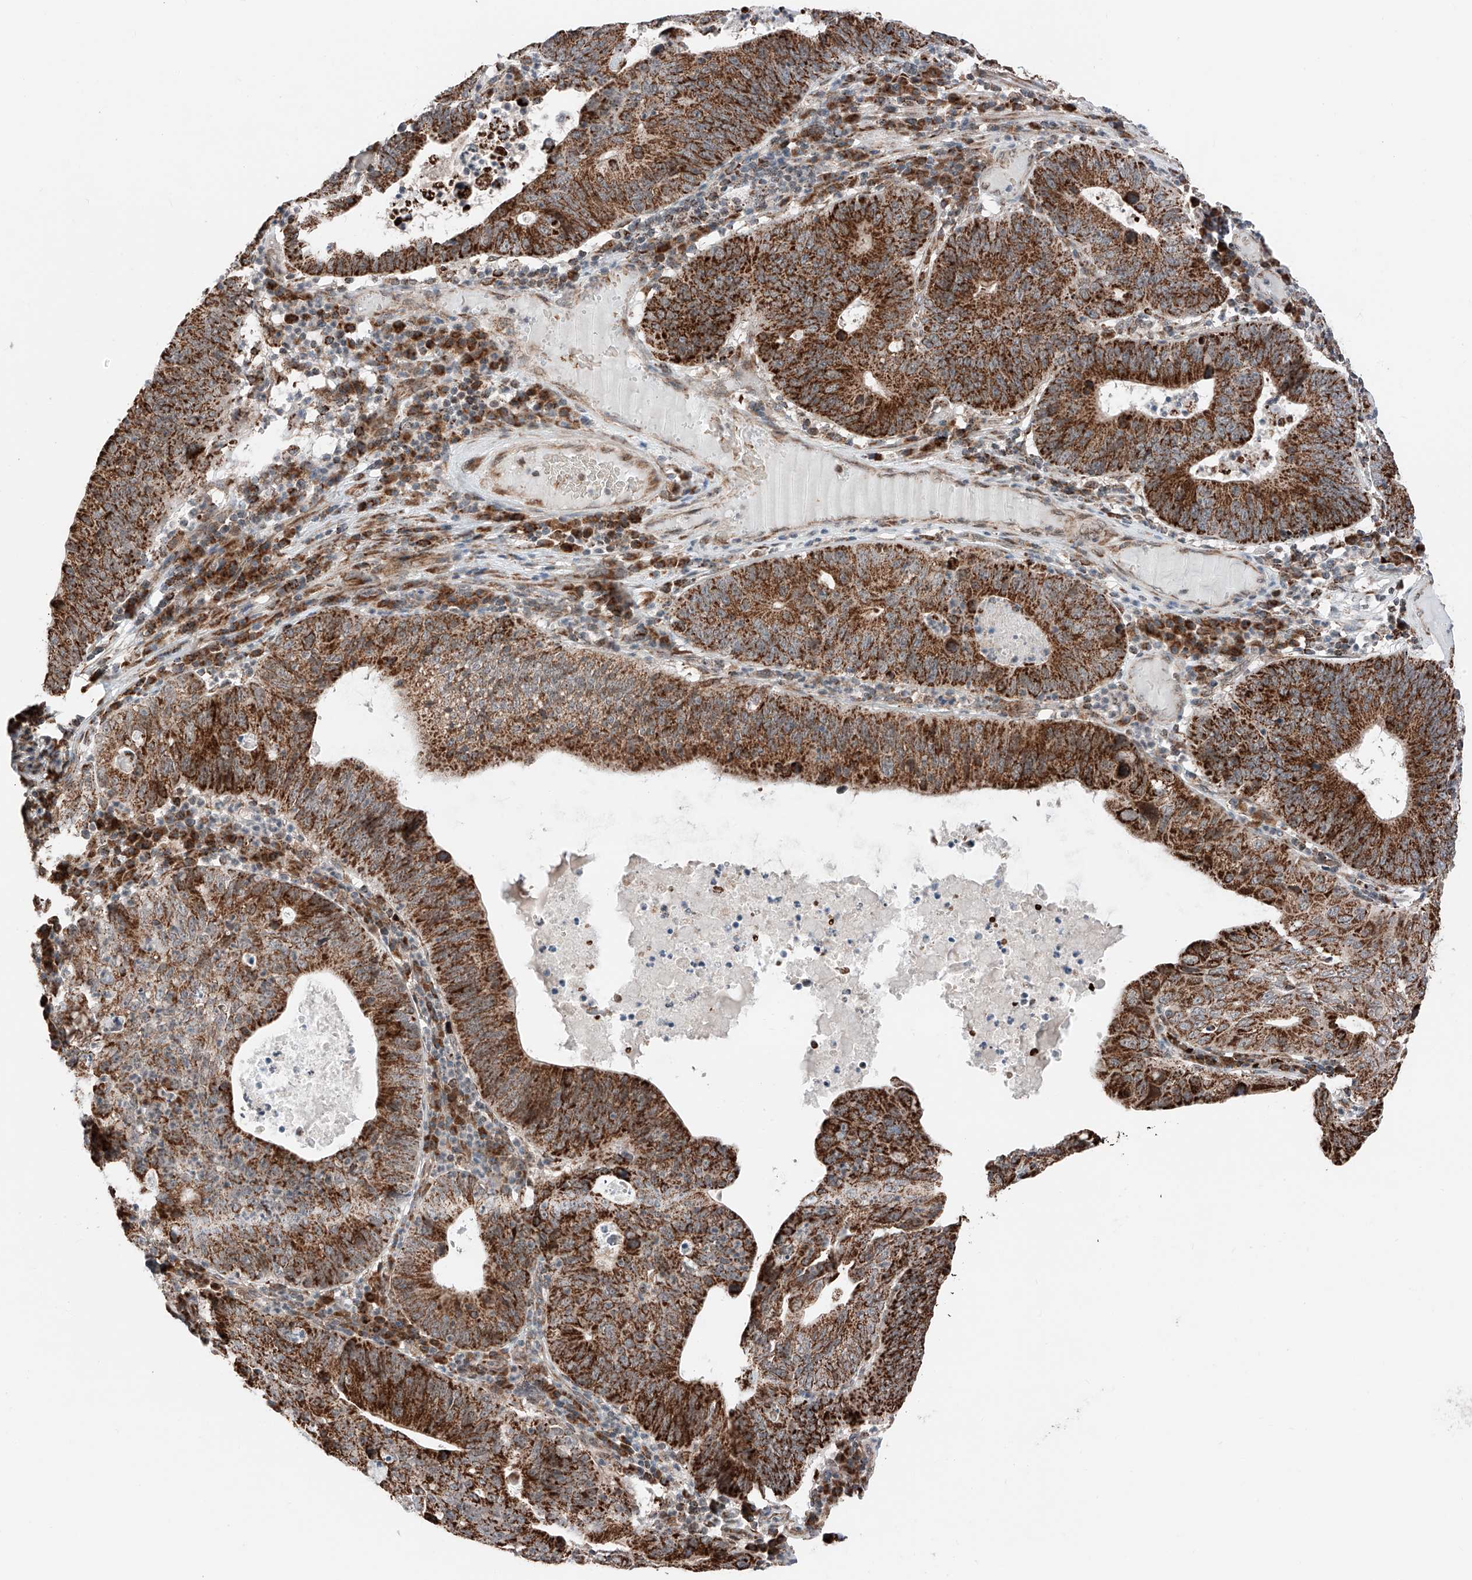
{"staining": {"intensity": "strong", "quantity": ">75%", "location": "cytoplasmic/membranous"}, "tissue": "stomach cancer", "cell_type": "Tumor cells", "image_type": "cancer", "snomed": [{"axis": "morphology", "description": "Adenocarcinoma, NOS"}, {"axis": "topography", "description": "Stomach"}], "caption": "Protein expression by immunohistochemistry reveals strong cytoplasmic/membranous expression in about >75% of tumor cells in stomach cancer.", "gene": "ZSCAN29", "patient": {"sex": "male", "age": 59}}